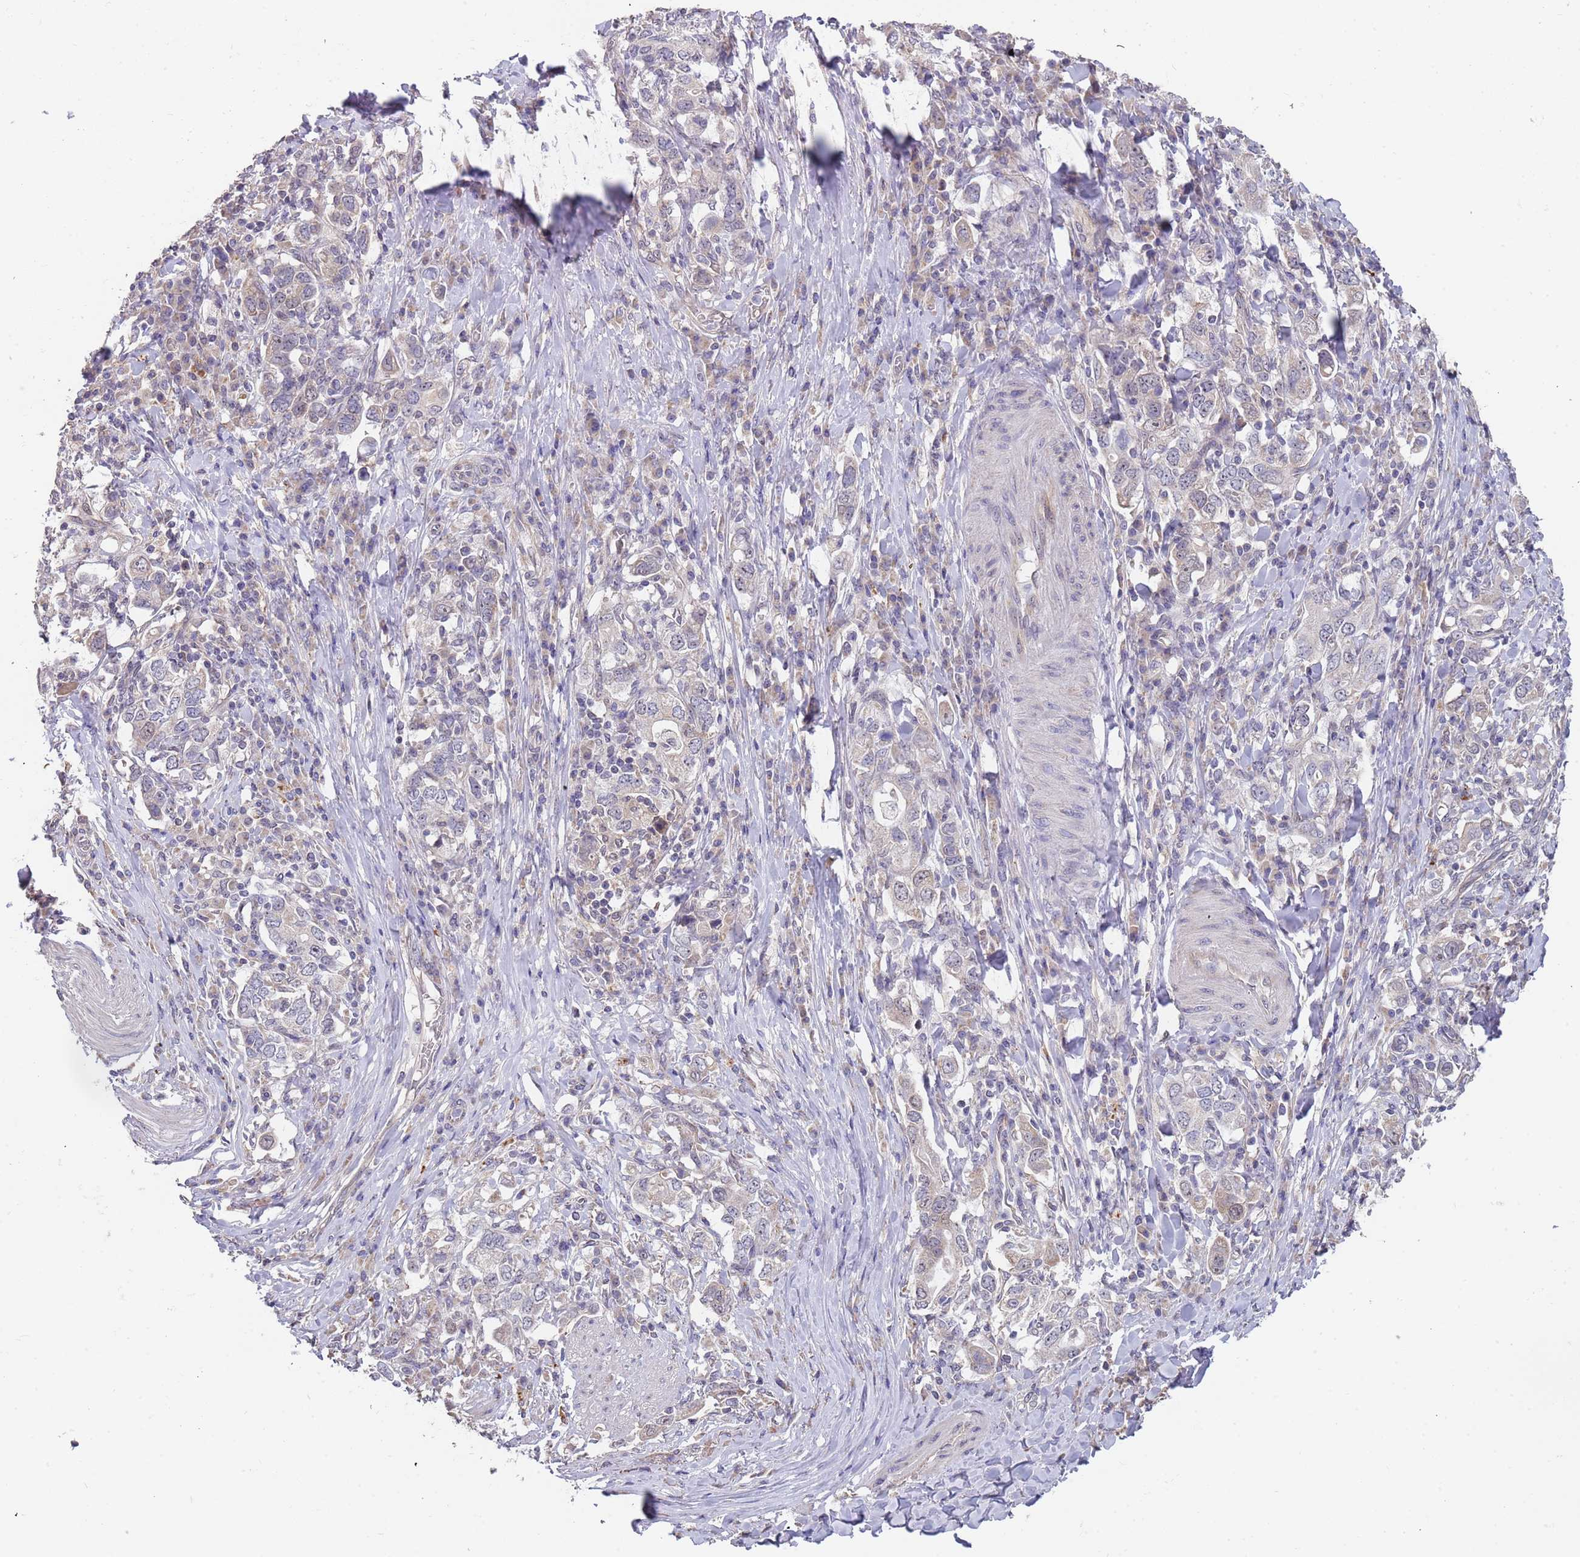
{"staining": {"intensity": "negative", "quantity": "none", "location": "none"}, "tissue": "stomach cancer", "cell_type": "Tumor cells", "image_type": "cancer", "snomed": [{"axis": "morphology", "description": "Adenocarcinoma, NOS"}, {"axis": "topography", "description": "Stomach, upper"}, {"axis": "topography", "description": "Stomach"}], "caption": "Immunohistochemistry of stomach adenocarcinoma shows no positivity in tumor cells. The staining was performed using DAB to visualize the protein expression in brown, while the nuclei were stained in blue with hematoxylin (Magnification: 20x).", "gene": "TMEM64", "patient": {"sex": "male", "age": 62}}